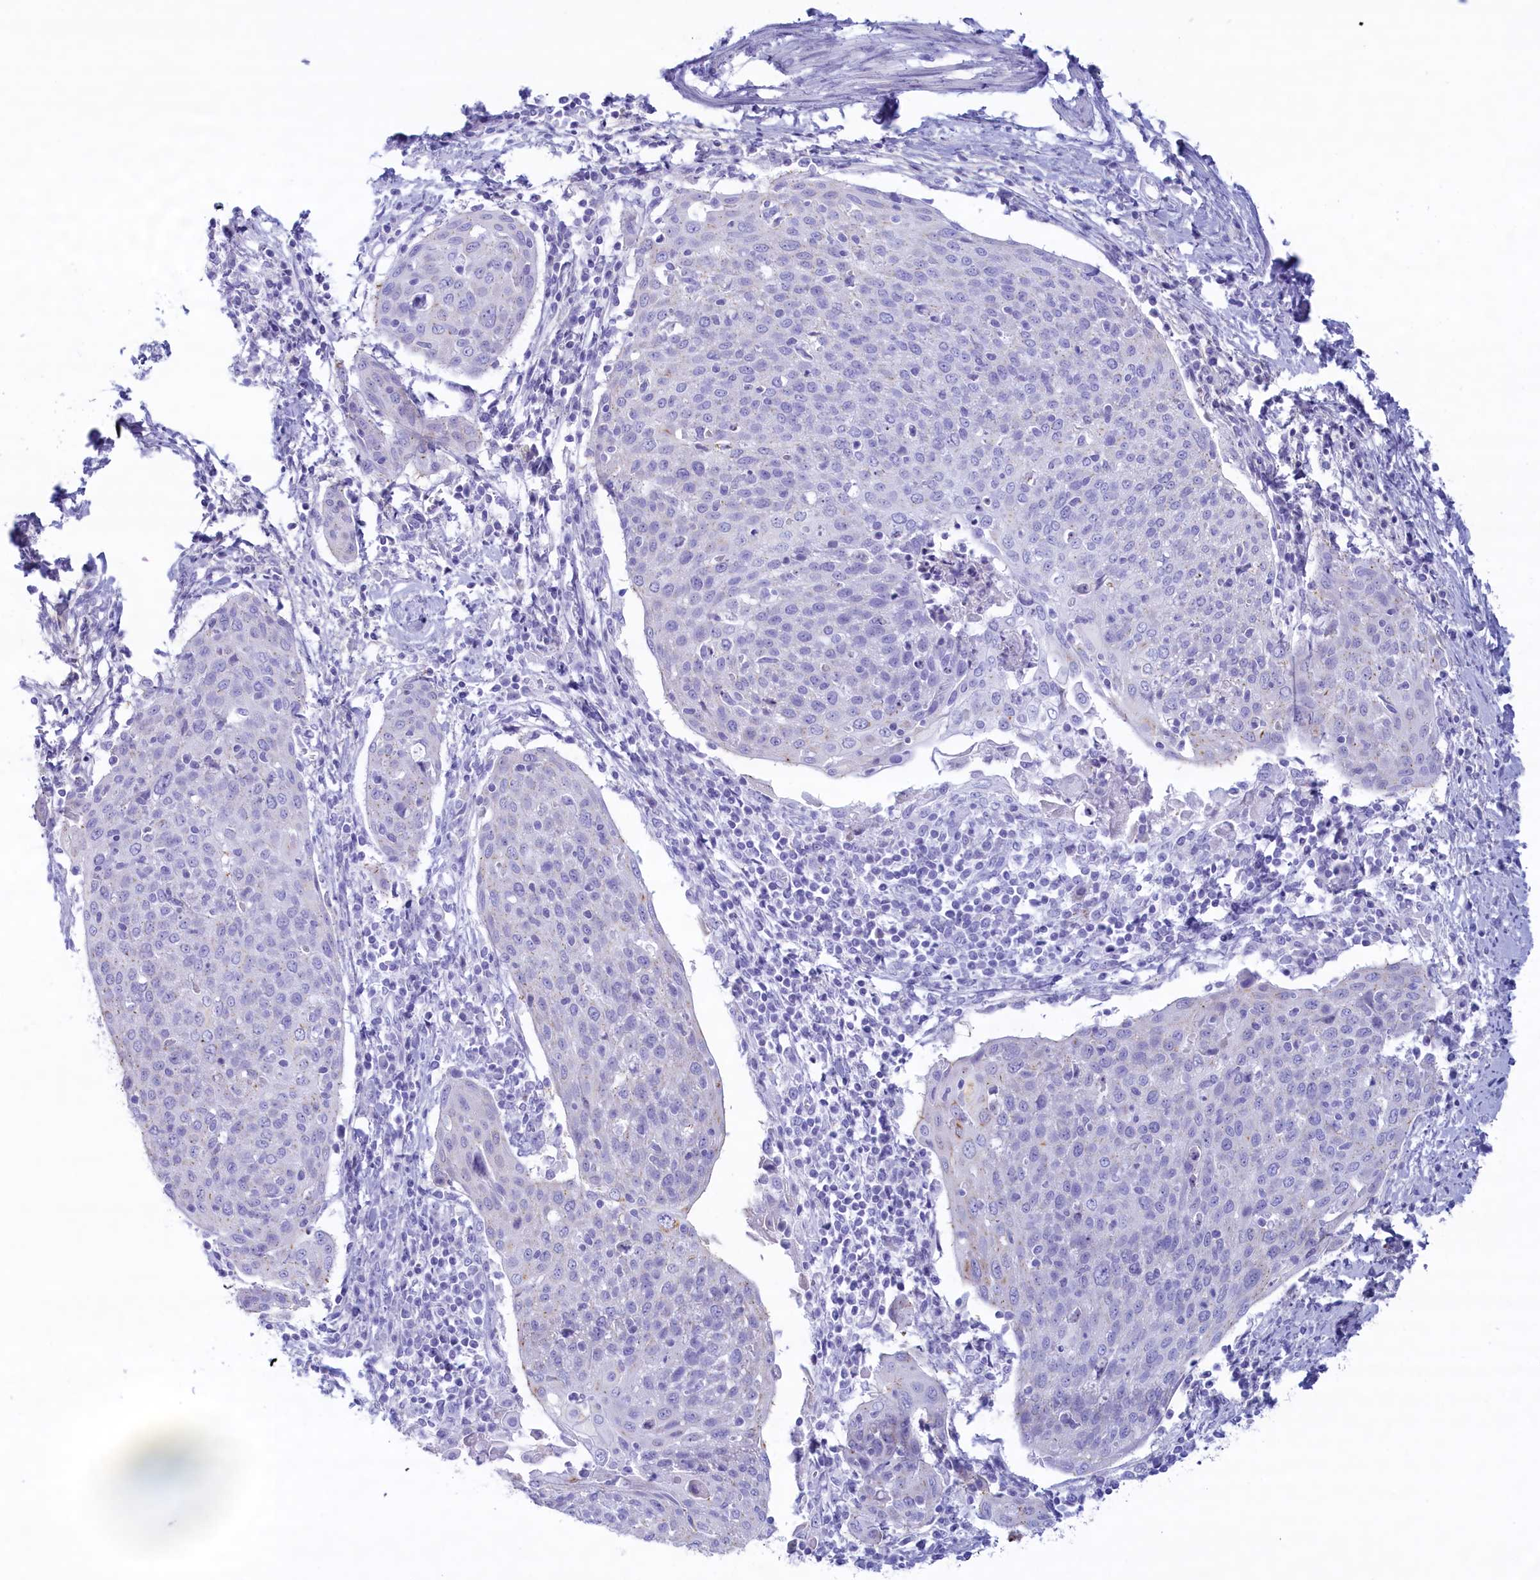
{"staining": {"intensity": "negative", "quantity": "none", "location": "none"}, "tissue": "cervical cancer", "cell_type": "Tumor cells", "image_type": "cancer", "snomed": [{"axis": "morphology", "description": "Squamous cell carcinoma, NOS"}, {"axis": "topography", "description": "Cervix"}], "caption": "An IHC micrograph of squamous cell carcinoma (cervical) is shown. There is no staining in tumor cells of squamous cell carcinoma (cervical).", "gene": "MPV17L2", "patient": {"sex": "female", "age": 67}}